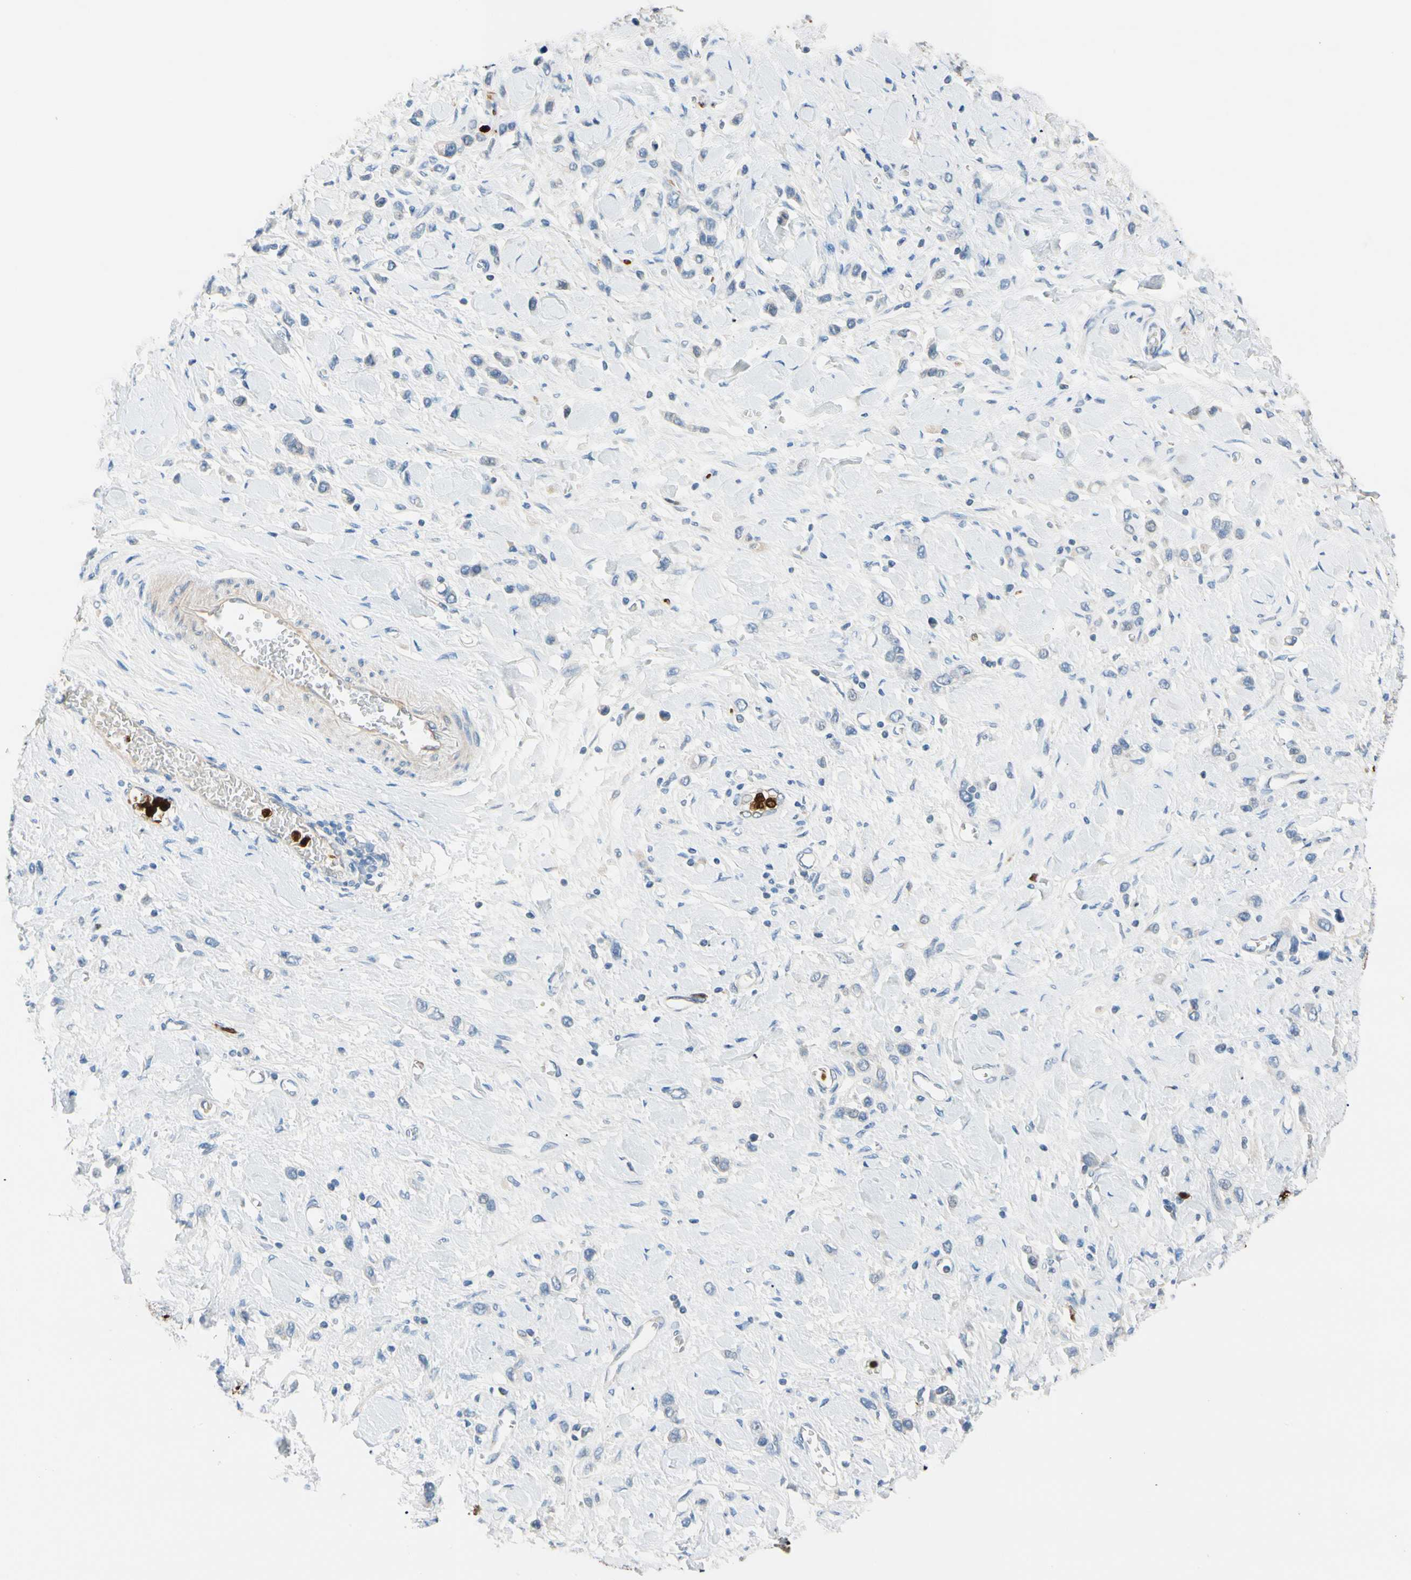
{"staining": {"intensity": "negative", "quantity": "none", "location": "none"}, "tissue": "stomach cancer", "cell_type": "Tumor cells", "image_type": "cancer", "snomed": [{"axis": "morphology", "description": "Normal tissue, NOS"}, {"axis": "morphology", "description": "Adenocarcinoma, NOS"}, {"axis": "topography", "description": "Stomach, upper"}, {"axis": "topography", "description": "Stomach"}], "caption": "A histopathology image of human adenocarcinoma (stomach) is negative for staining in tumor cells.", "gene": "TRAF5", "patient": {"sex": "female", "age": 65}}